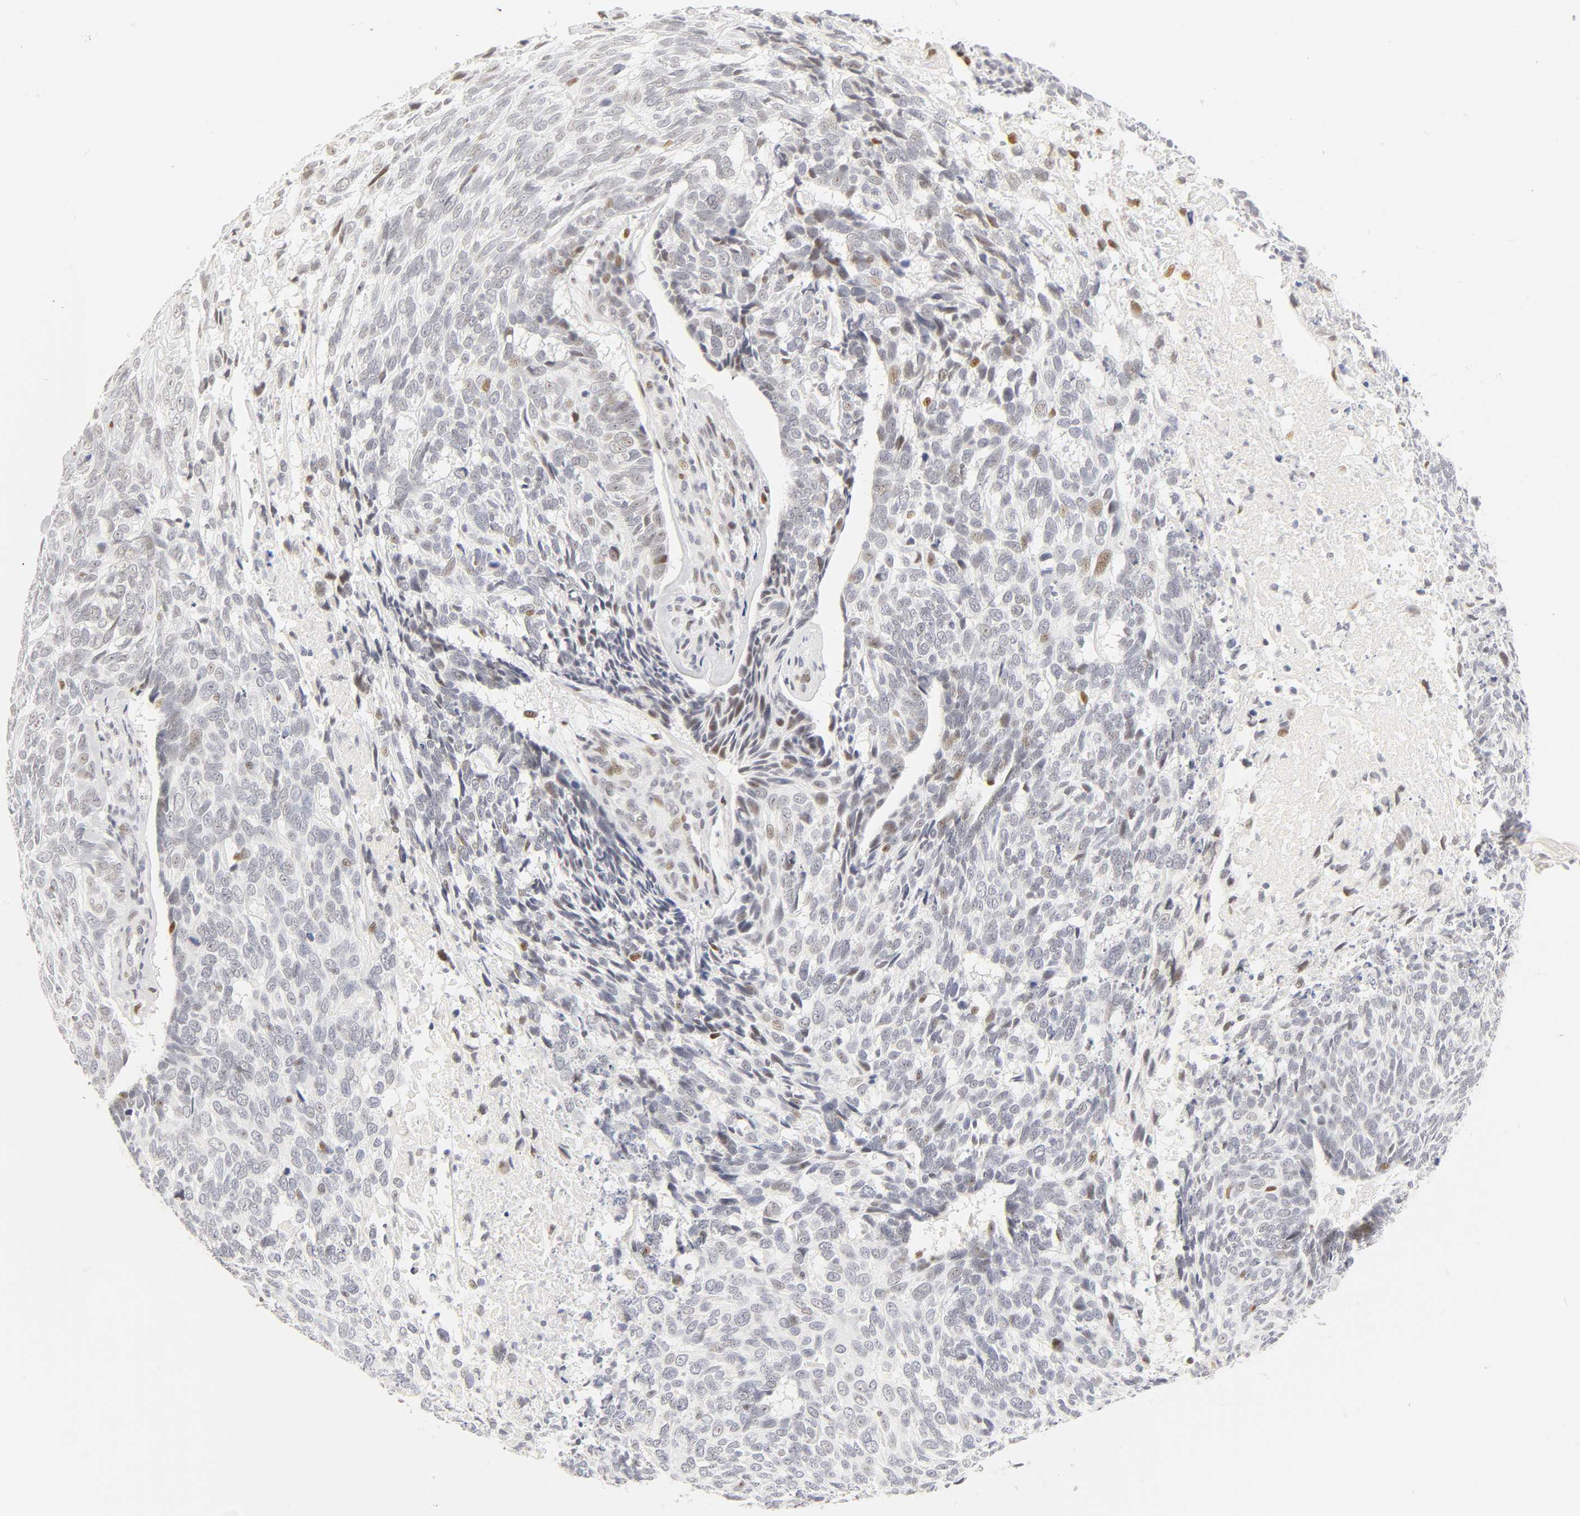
{"staining": {"intensity": "weak", "quantity": "25%-75%", "location": "nuclear"}, "tissue": "skin cancer", "cell_type": "Tumor cells", "image_type": "cancer", "snomed": [{"axis": "morphology", "description": "Basal cell carcinoma"}, {"axis": "topography", "description": "Skin"}], "caption": "Immunohistochemical staining of human basal cell carcinoma (skin) reveals weak nuclear protein expression in about 25%-75% of tumor cells.", "gene": "MNAT1", "patient": {"sex": "male", "age": 72}}